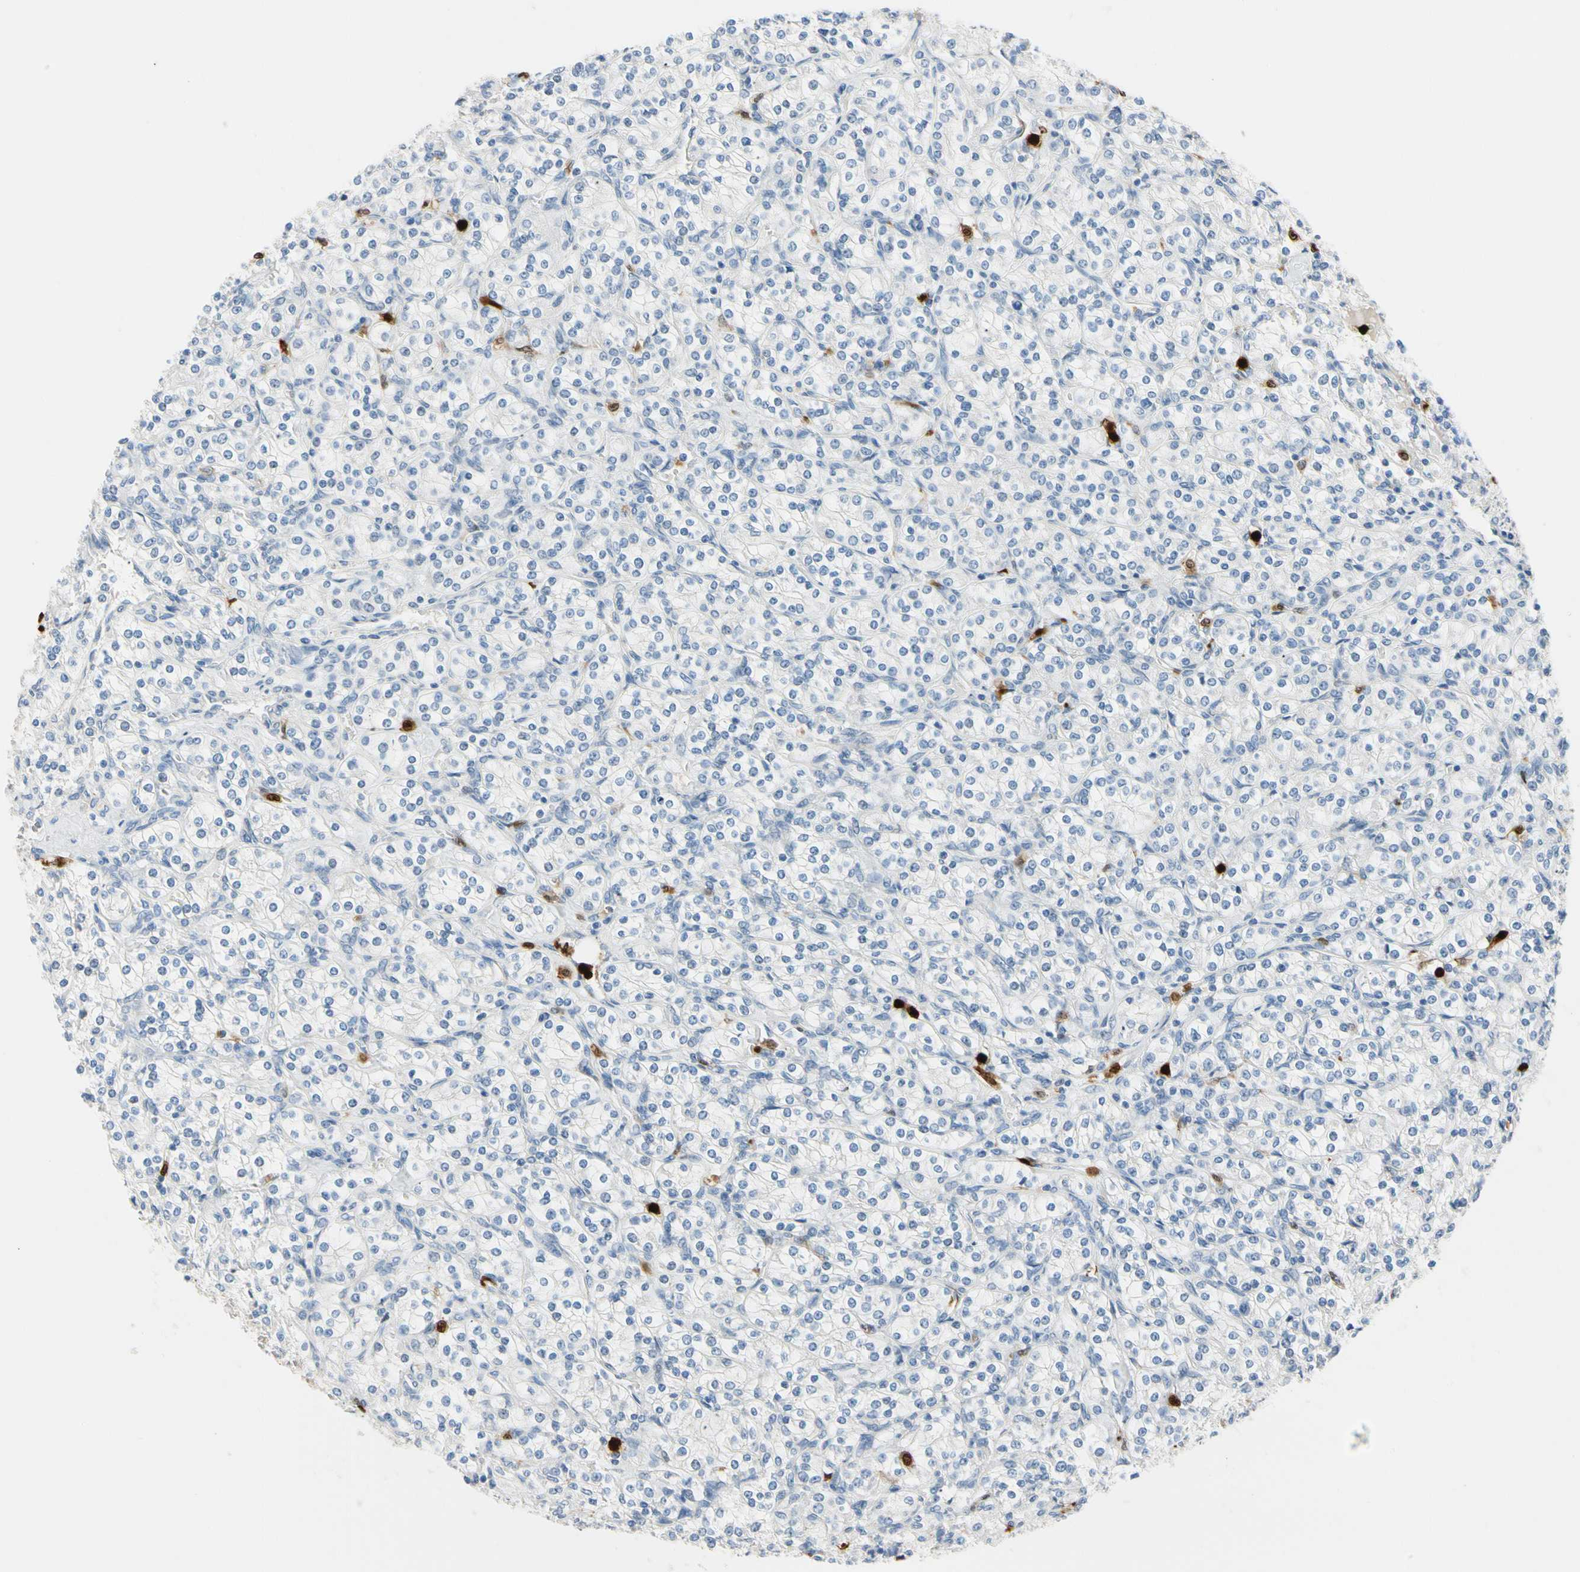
{"staining": {"intensity": "negative", "quantity": "none", "location": "none"}, "tissue": "renal cancer", "cell_type": "Tumor cells", "image_type": "cancer", "snomed": [{"axis": "morphology", "description": "Adenocarcinoma, NOS"}, {"axis": "topography", "description": "Kidney"}], "caption": "Tumor cells are negative for protein expression in human adenocarcinoma (renal). The staining was performed using DAB to visualize the protein expression in brown, while the nuclei were stained in blue with hematoxylin (Magnification: 20x).", "gene": "TRAF5", "patient": {"sex": "male", "age": 77}}